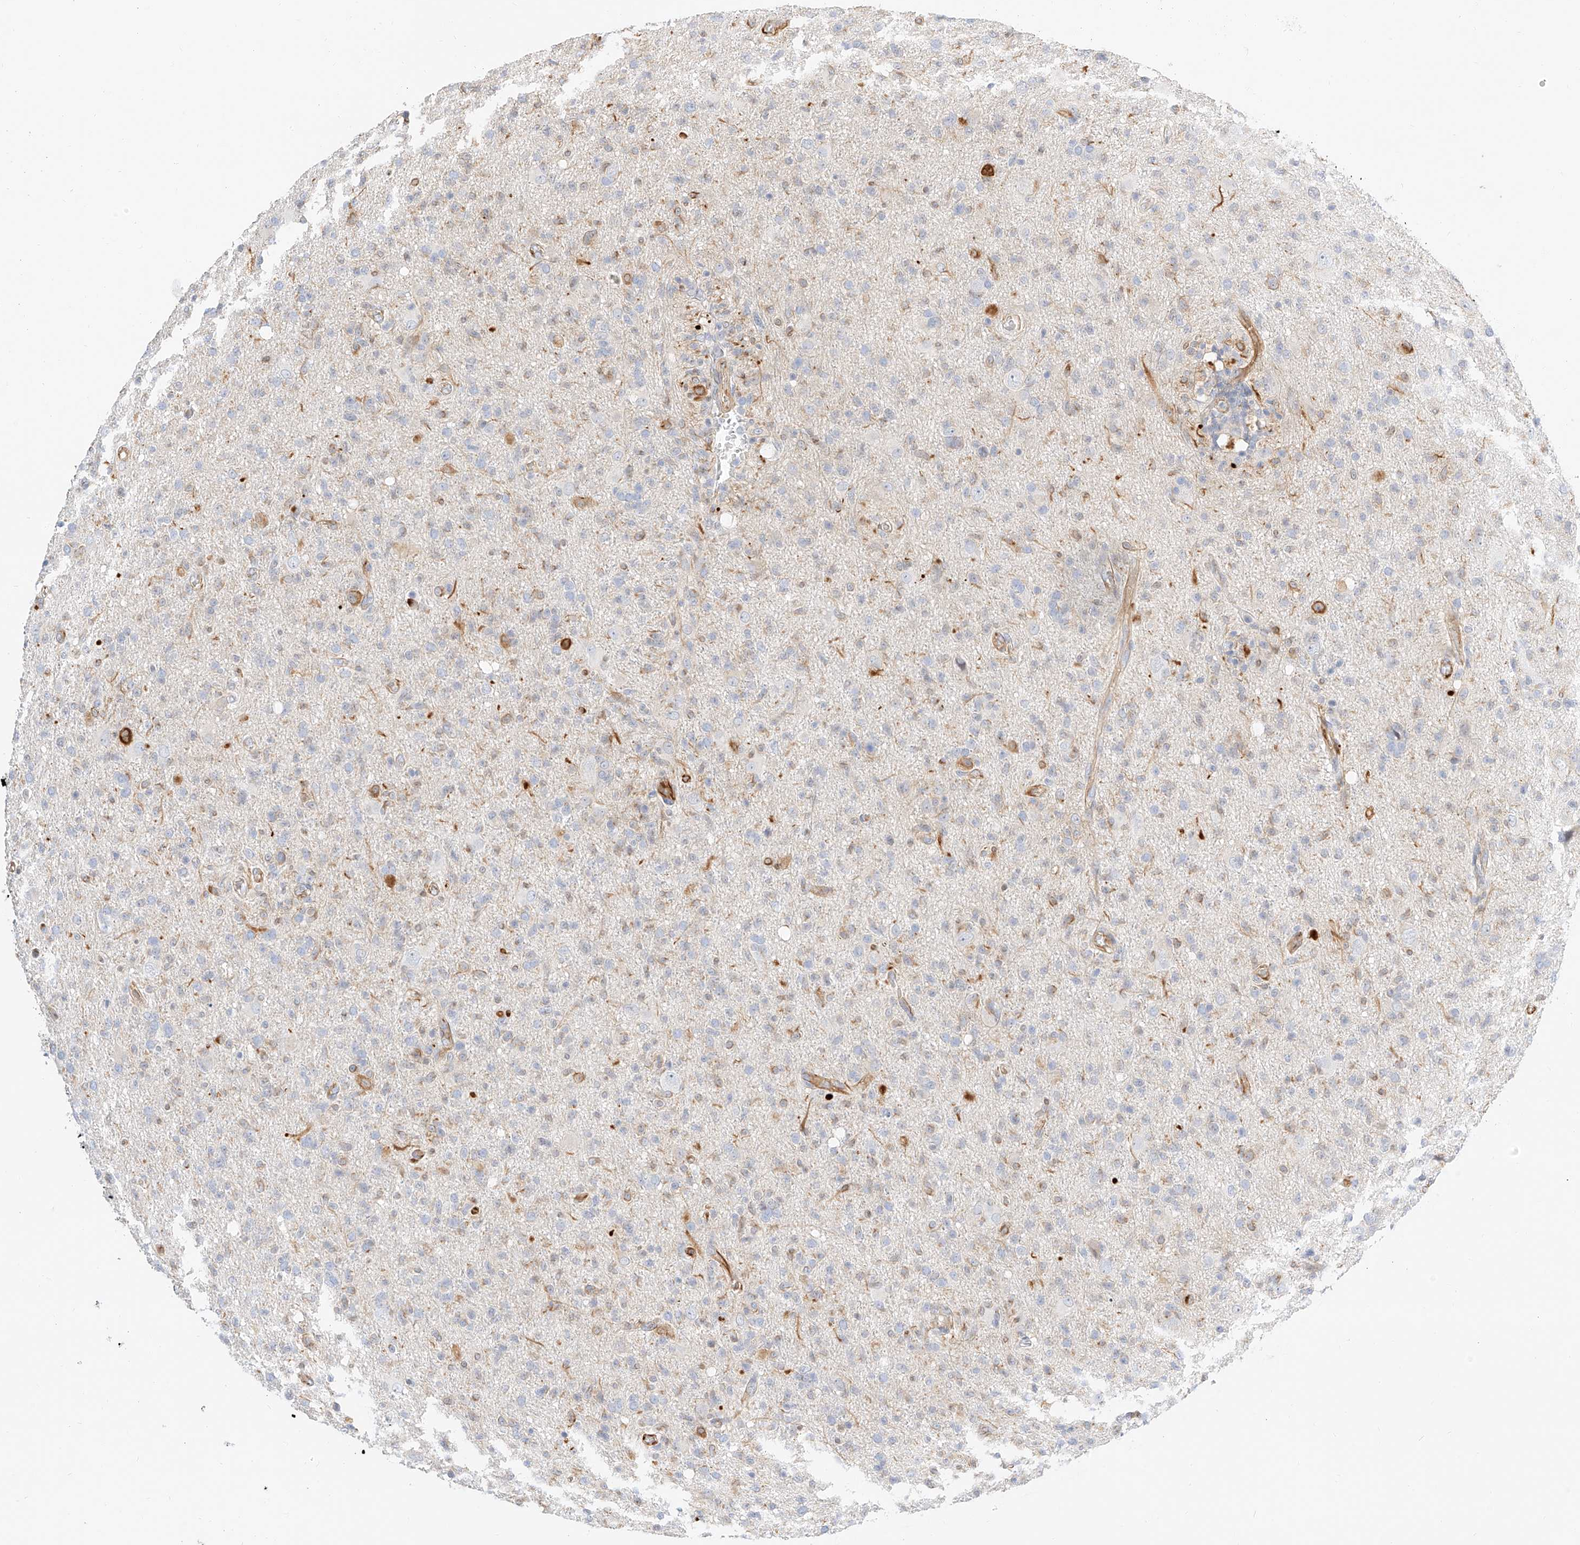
{"staining": {"intensity": "negative", "quantity": "none", "location": "none"}, "tissue": "glioma", "cell_type": "Tumor cells", "image_type": "cancer", "snomed": [{"axis": "morphology", "description": "Glioma, malignant, High grade"}, {"axis": "topography", "description": "Brain"}], "caption": "Tumor cells show no significant protein positivity in glioma.", "gene": "CDCP2", "patient": {"sex": "female", "age": 57}}